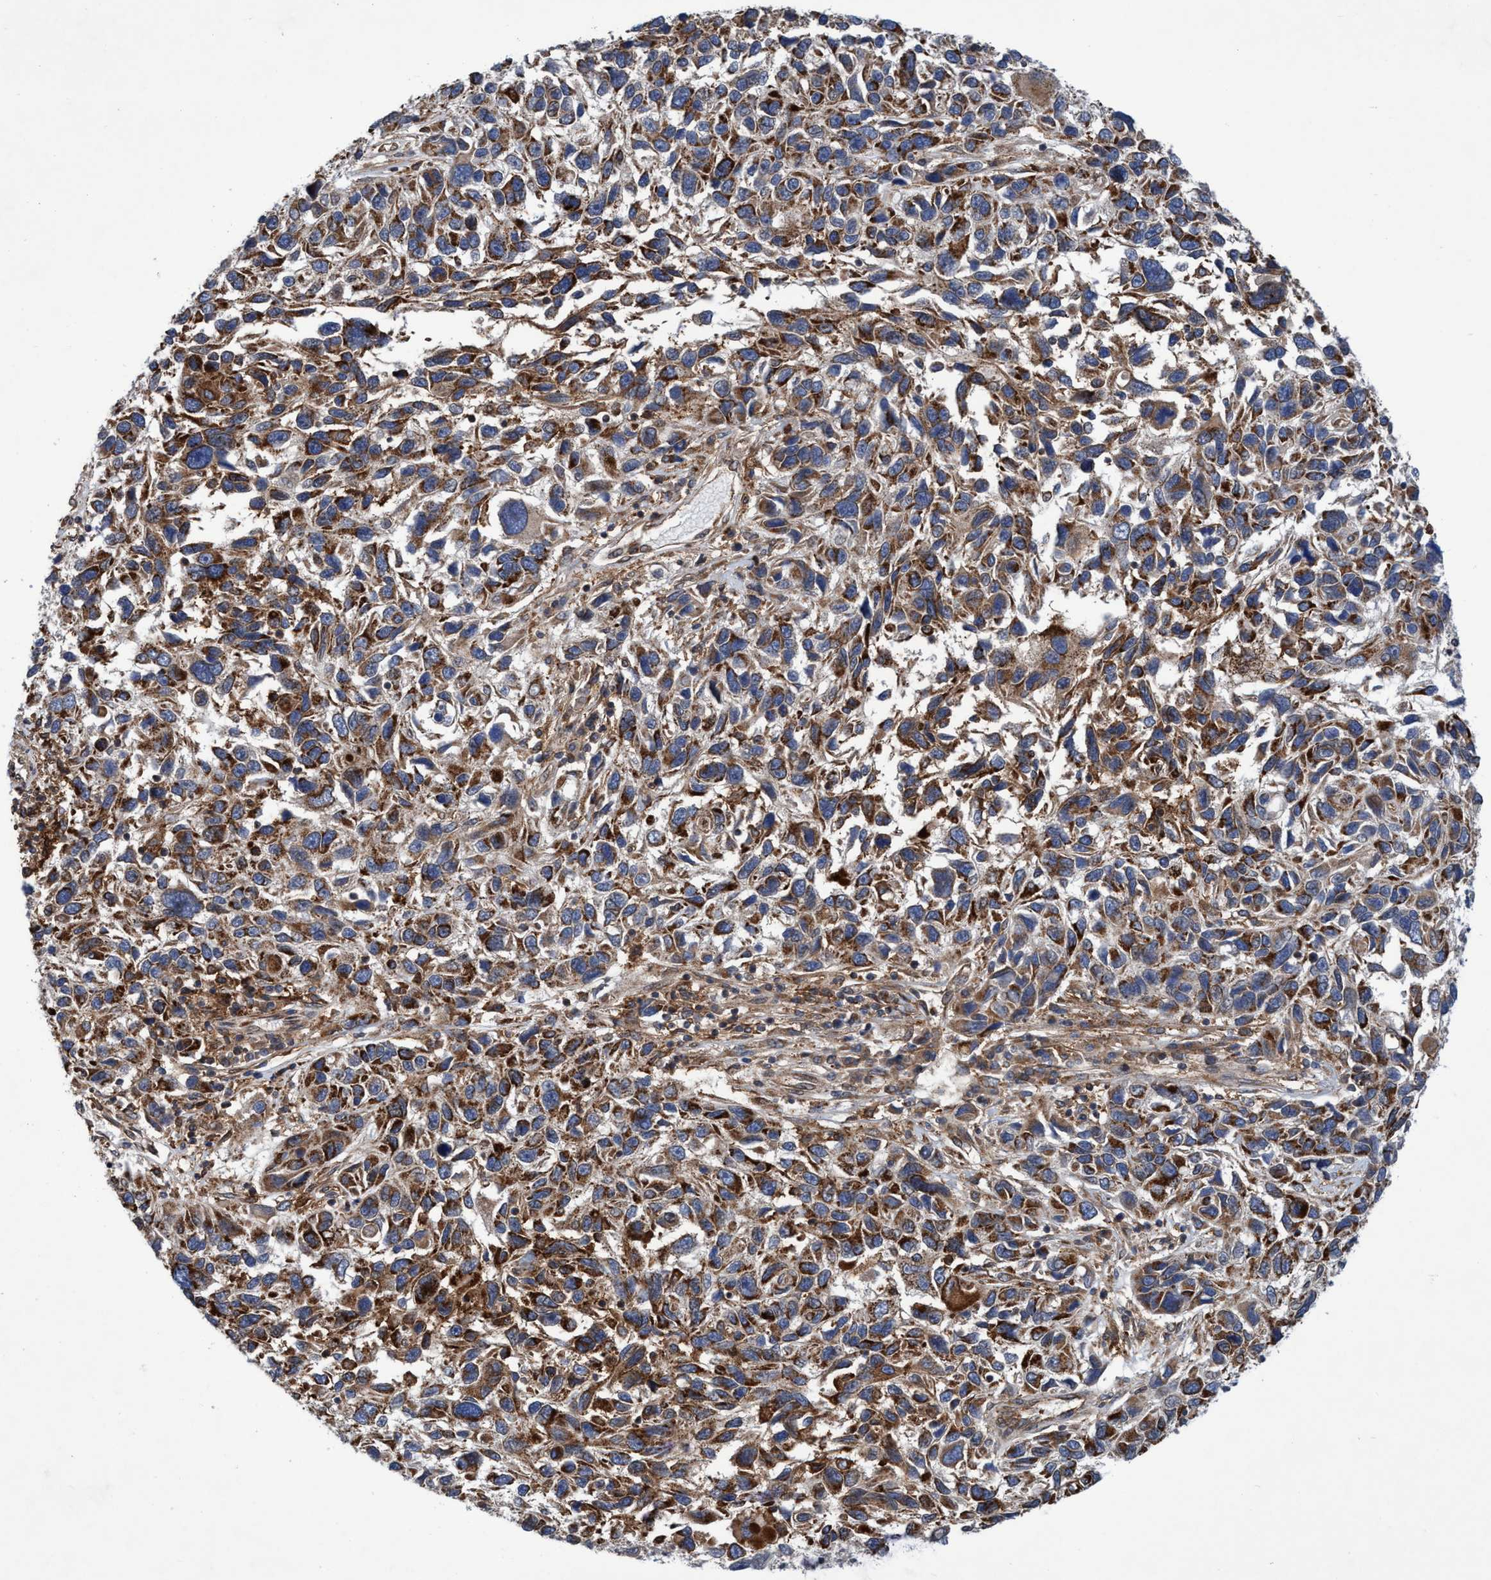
{"staining": {"intensity": "moderate", "quantity": ">75%", "location": "cytoplasmic/membranous"}, "tissue": "melanoma", "cell_type": "Tumor cells", "image_type": "cancer", "snomed": [{"axis": "morphology", "description": "Malignant melanoma, NOS"}, {"axis": "topography", "description": "Skin"}], "caption": "Malignant melanoma tissue shows moderate cytoplasmic/membranous staining in approximately >75% of tumor cells, visualized by immunohistochemistry.", "gene": "SLC16A3", "patient": {"sex": "male", "age": 53}}